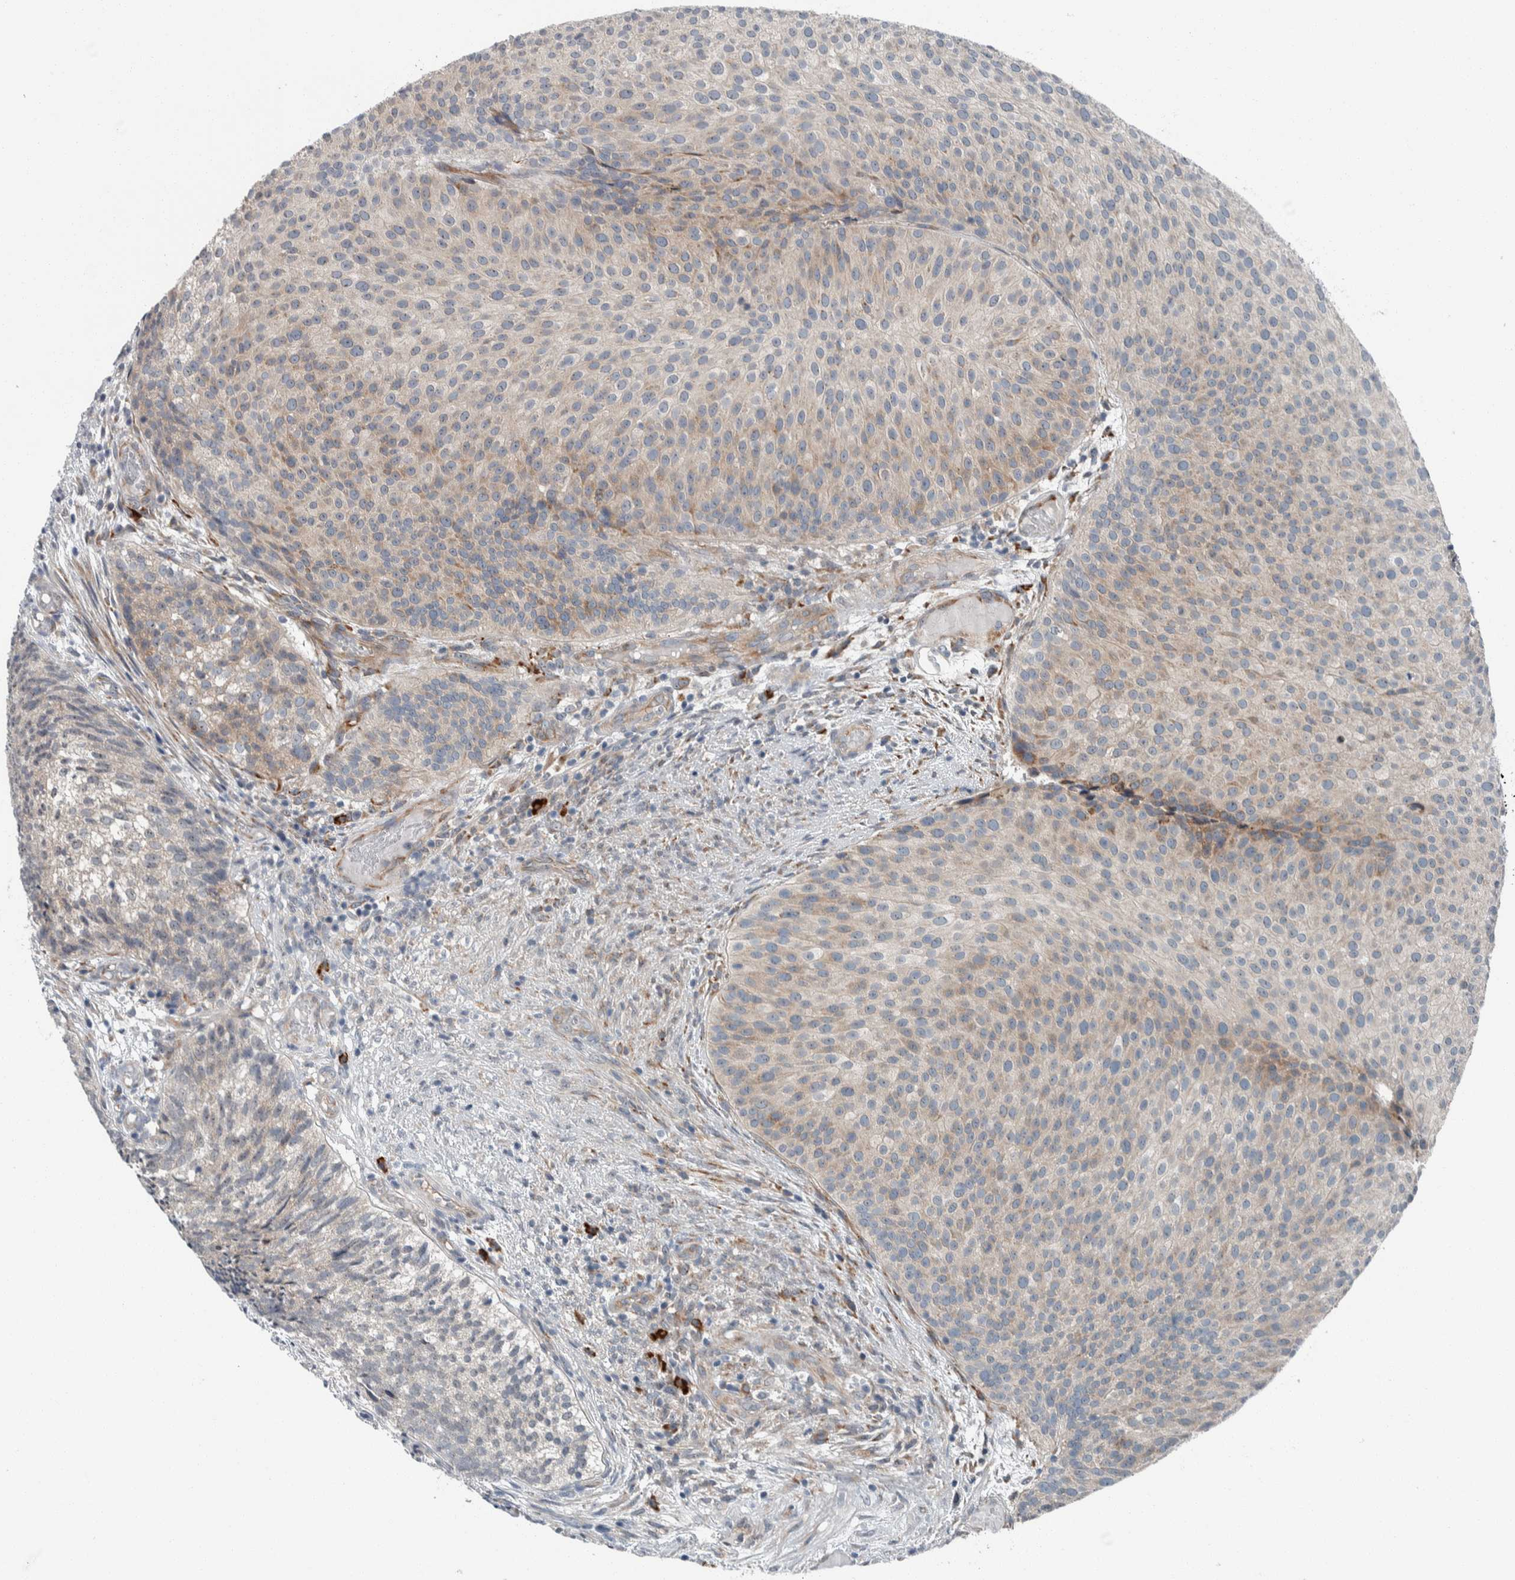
{"staining": {"intensity": "moderate", "quantity": "<25%", "location": "cytoplasmic/membranous"}, "tissue": "urothelial cancer", "cell_type": "Tumor cells", "image_type": "cancer", "snomed": [{"axis": "morphology", "description": "Urothelial carcinoma, Low grade"}, {"axis": "topography", "description": "Urinary bladder"}], "caption": "Protein expression analysis of human urothelial cancer reveals moderate cytoplasmic/membranous staining in approximately <25% of tumor cells.", "gene": "USP25", "patient": {"sex": "male", "age": 86}}